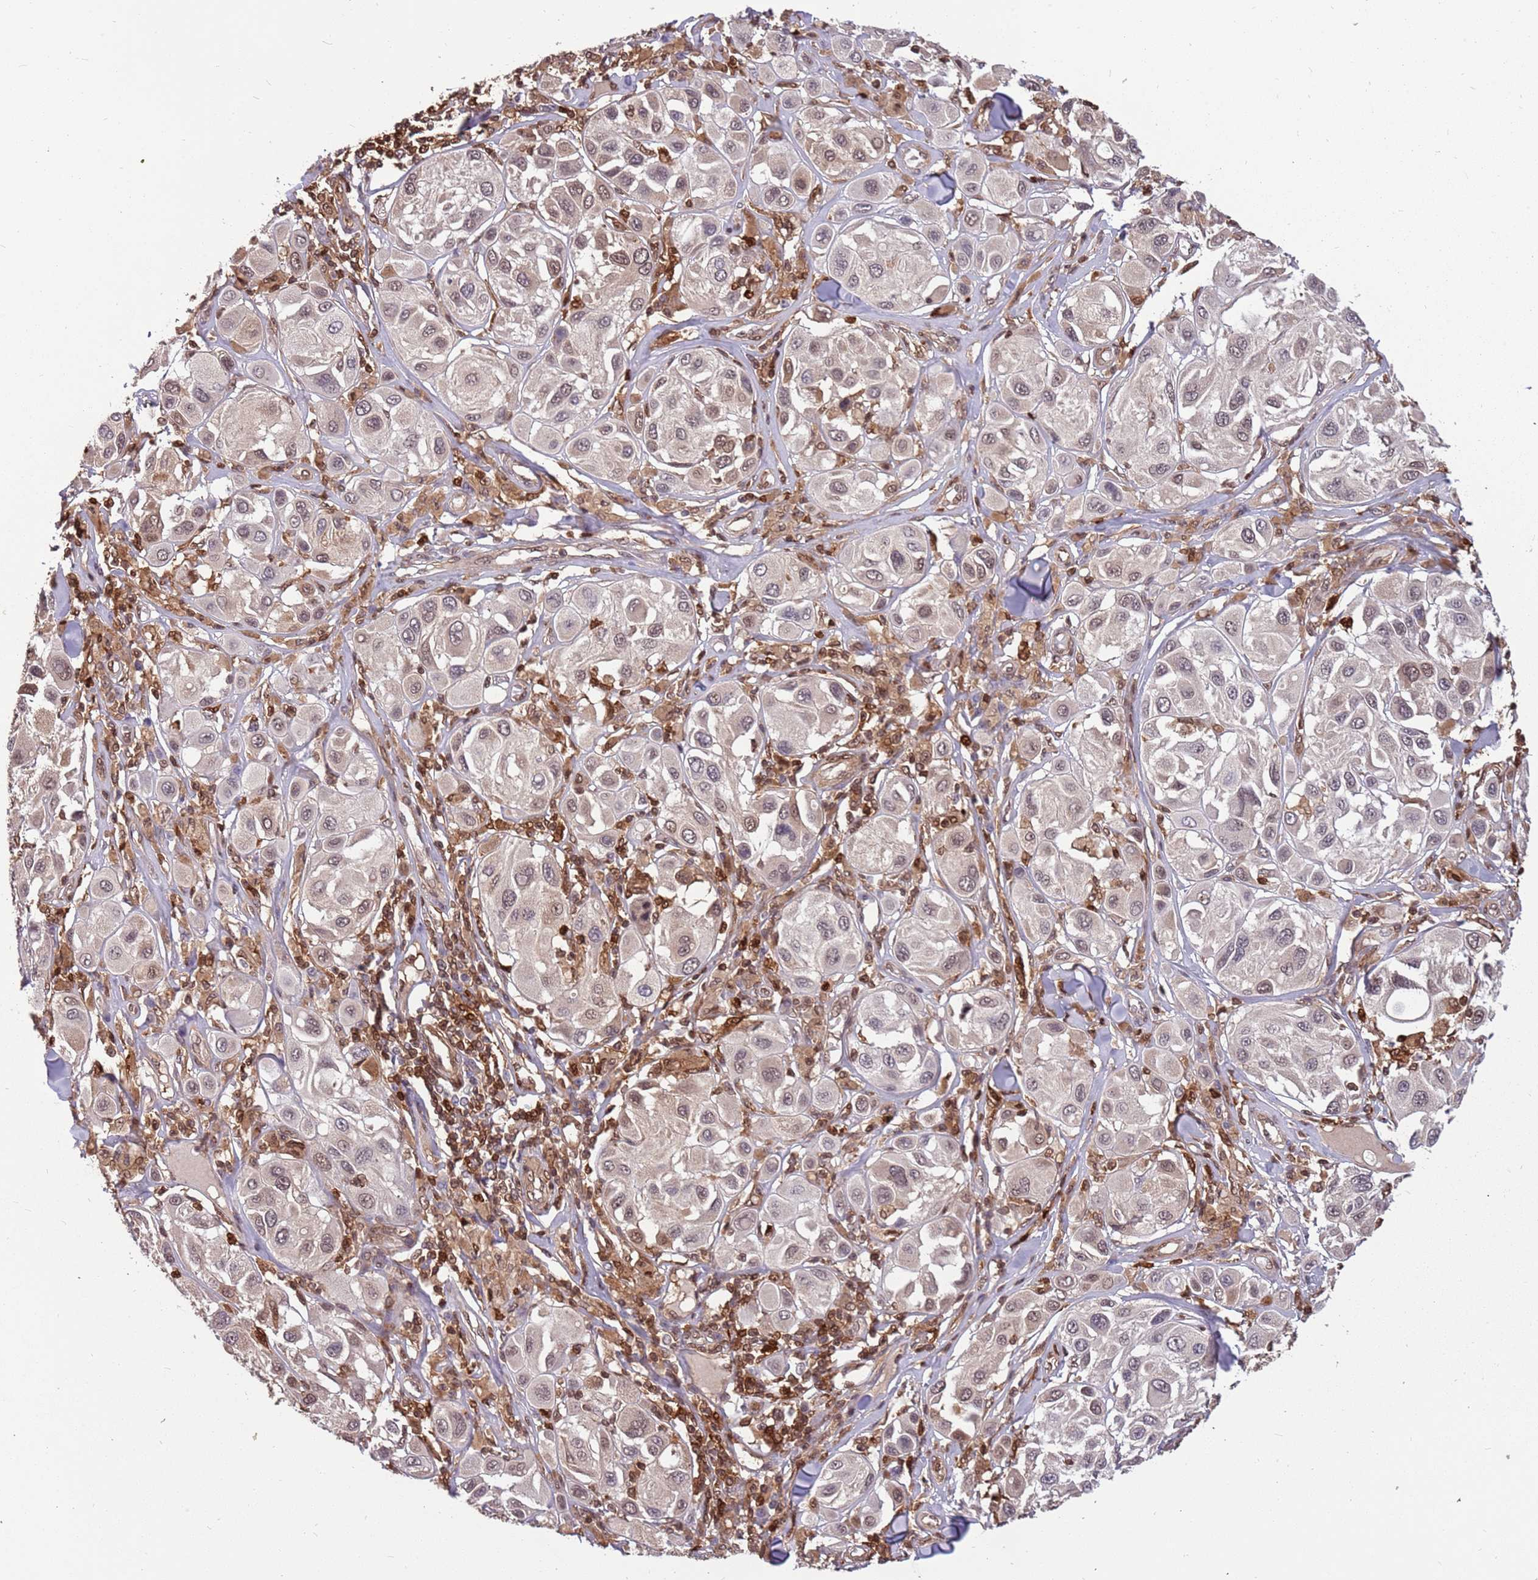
{"staining": {"intensity": "weak", "quantity": "25%-75%", "location": "nuclear"}, "tissue": "melanoma", "cell_type": "Tumor cells", "image_type": "cancer", "snomed": [{"axis": "morphology", "description": "Malignant melanoma, Metastatic site"}, {"axis": "topography", "description": "Skin"}], "caption": "A brown stain labels weak nuclear staining of a protein in human malignant melanoma (metastatic site) tumor cells.", "gene": "GBP2", "patient": {"sex": "male", "age": 41}}